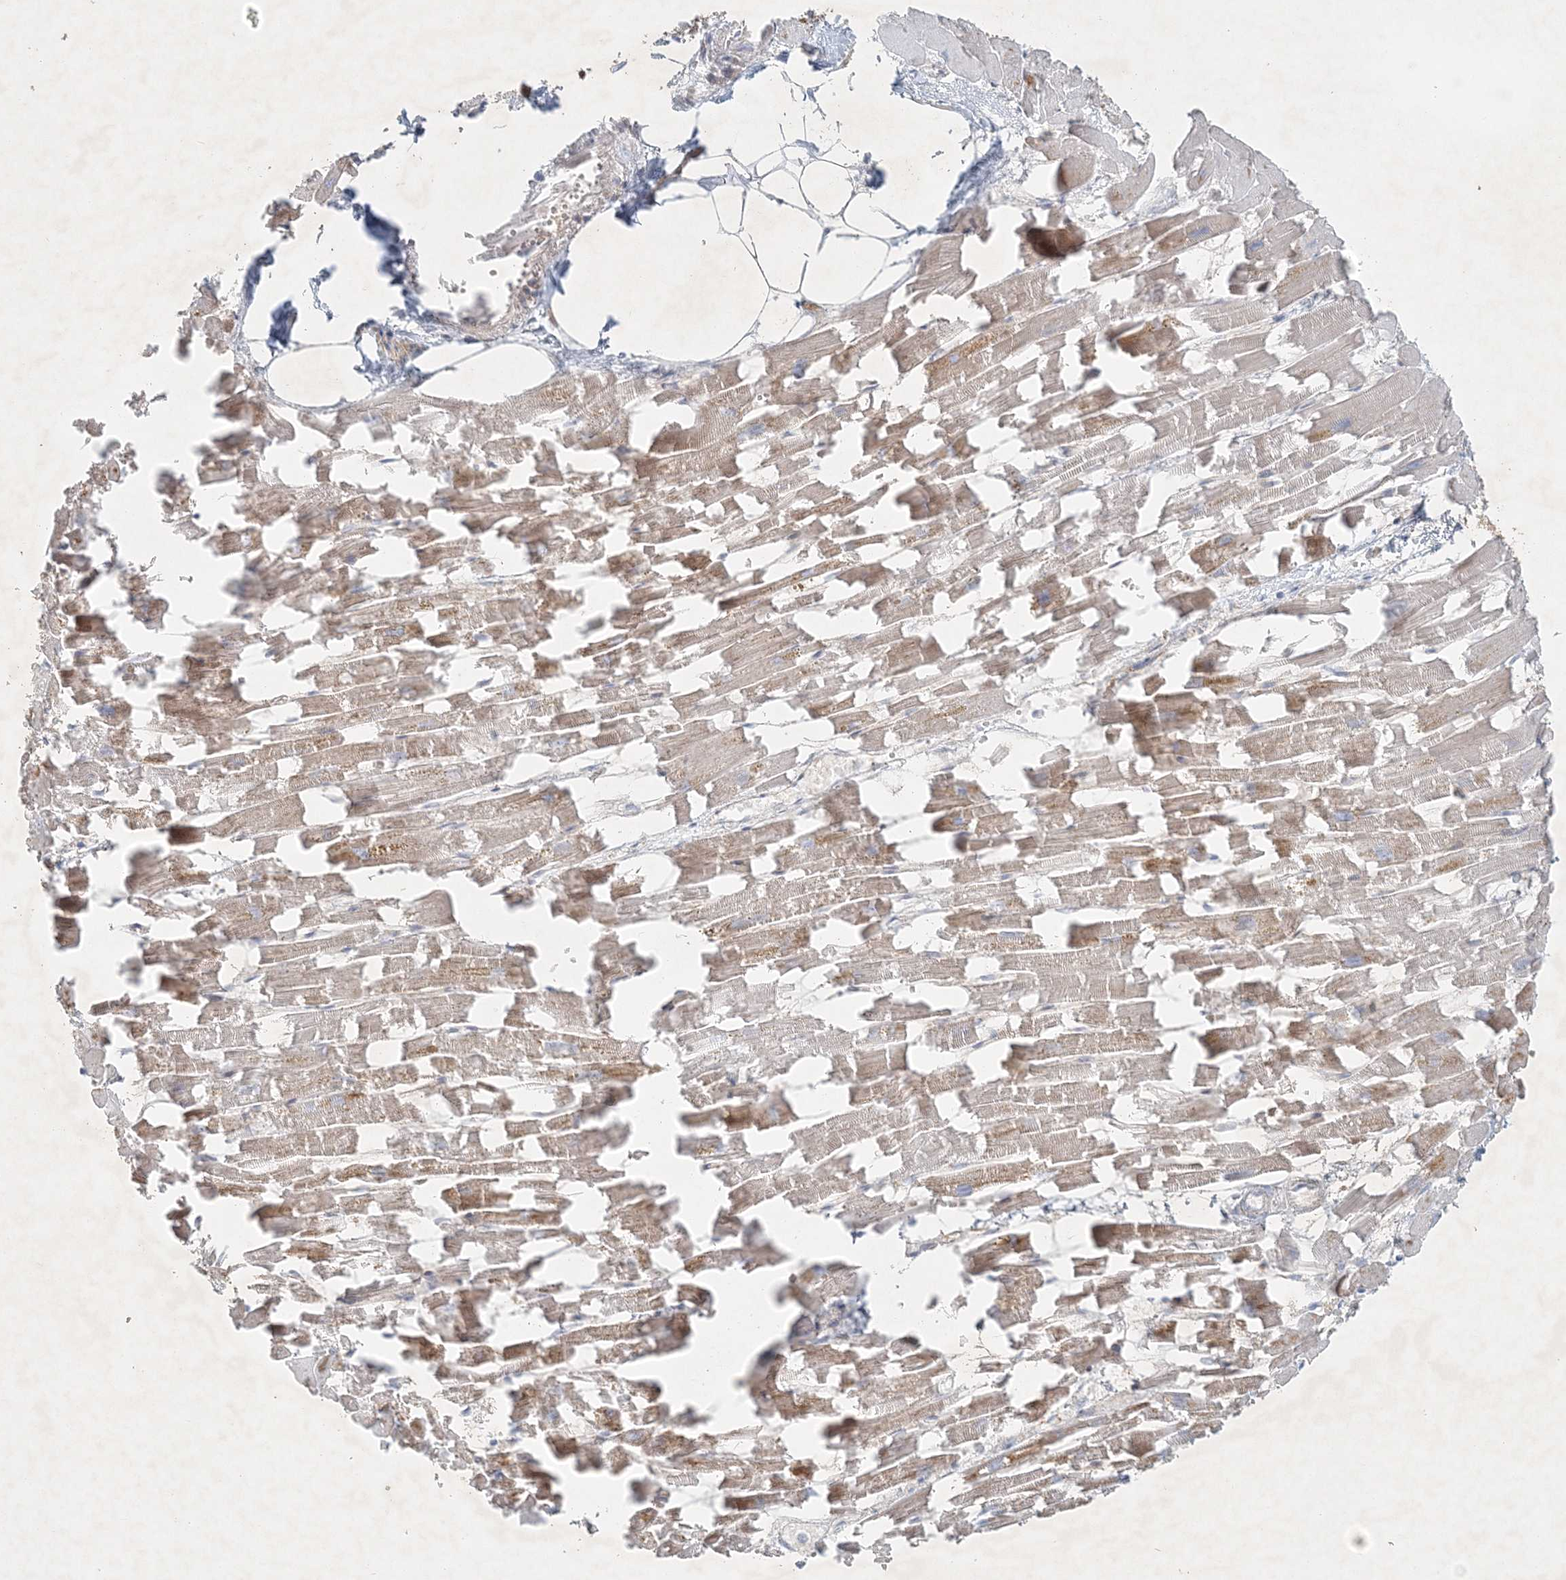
{"staining": {"intensity": "moderate", "quantity": "25%-75%", "location": "cytoplasmic/membranous"}, "tissue": "heart muscle", "cell_type": "Cardiomyocytes", "image_type": "normal", "snomed": [{"axis": "morphology", "description": "Normal tissue, NOS"}, {"axis": "topography", "description": "Heart"}], "caption": "A histopathology image showing moderate cytoplasmic/membranous expression in about 25%-75% of cardiomyocytes in normal heart muscle, as visualized by brown immunohistochemical staining.", "gene": "STK11IP", "patient": {"sex": "female", "age": 64}}